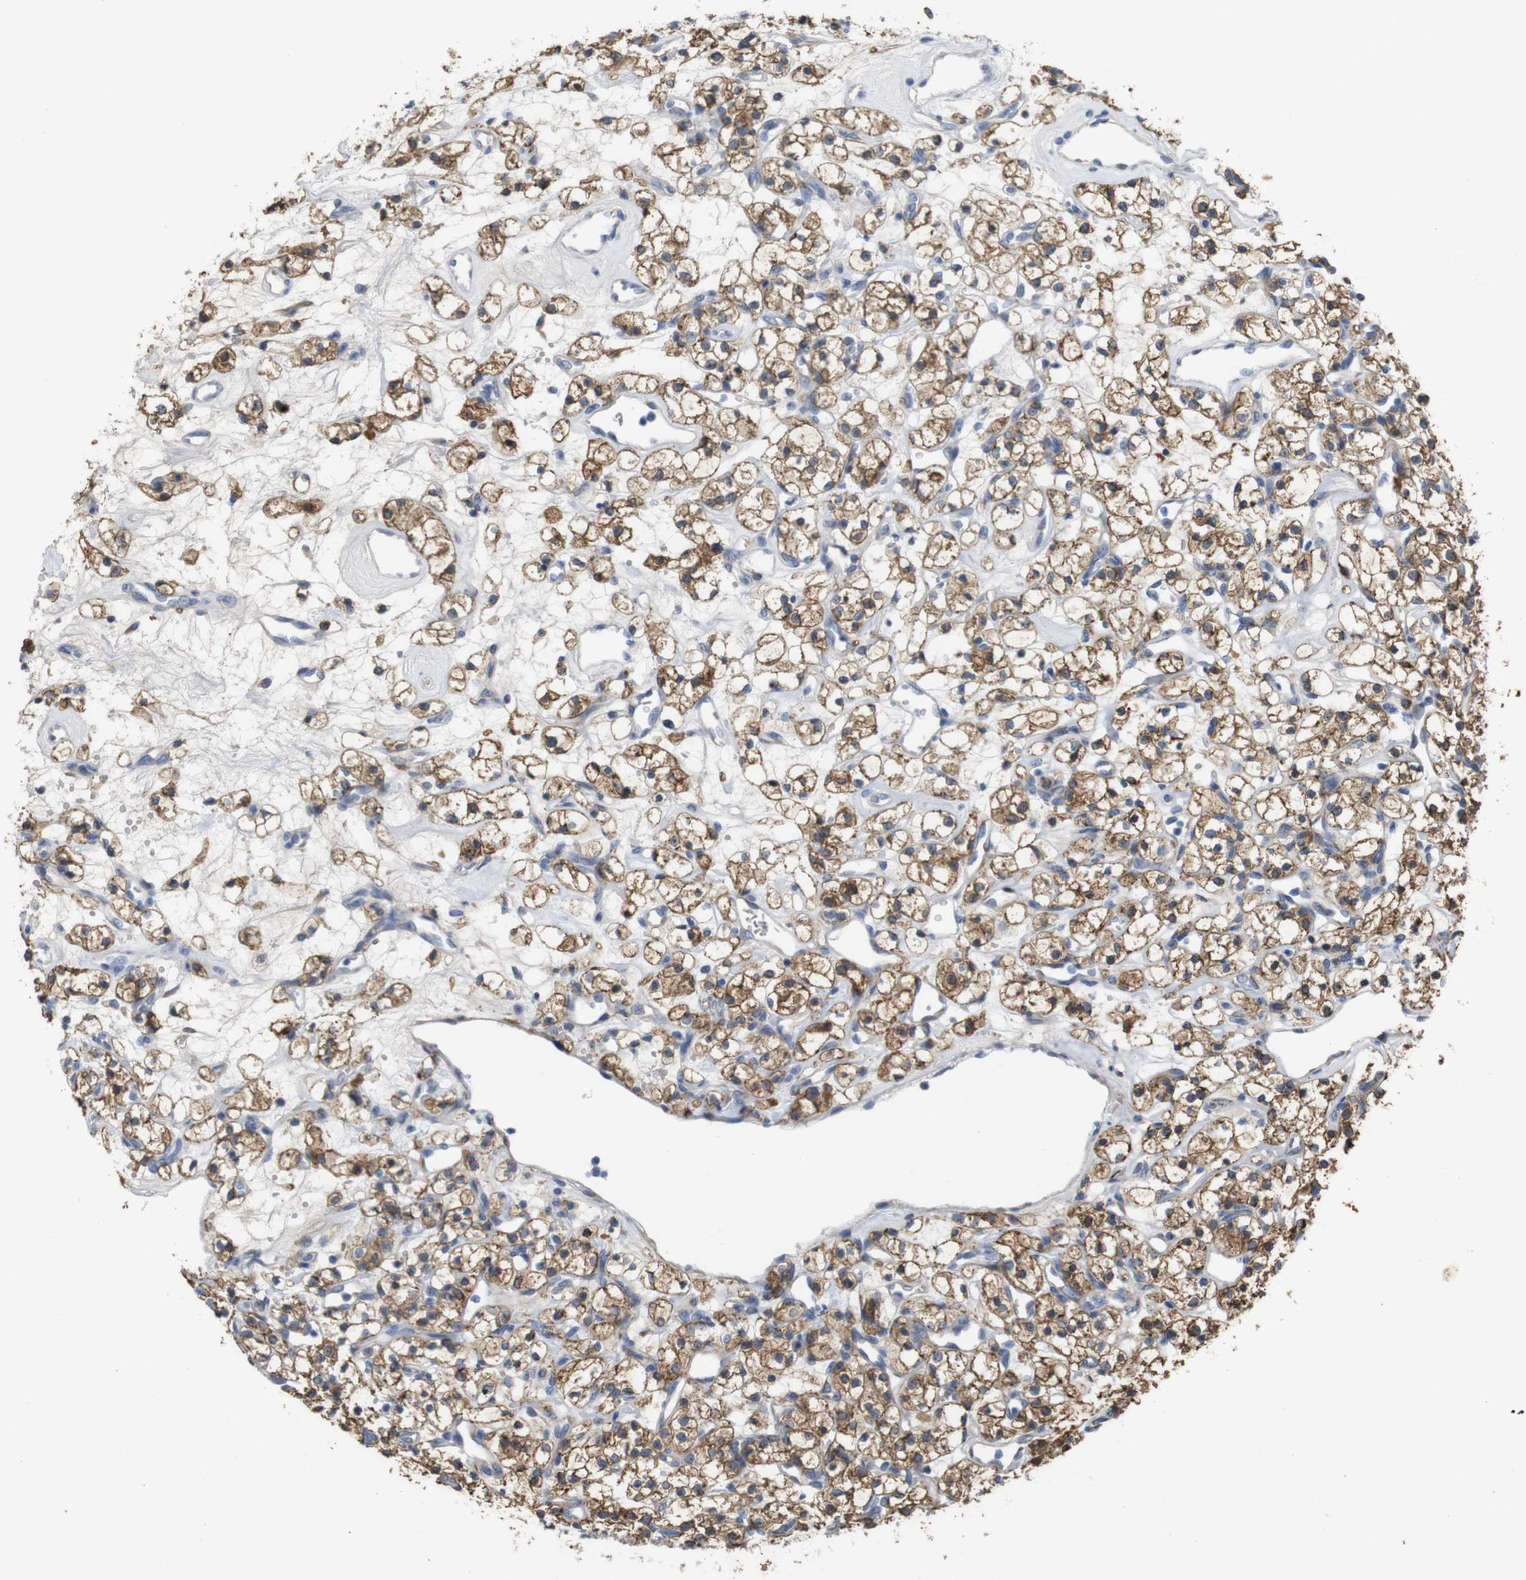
{"staining": {"intensity": "moderate", "quantity": ">75%", "location": "cytoplasmic/membranous"}, "tissue": "renal cancer", "cell_type": "Tumor cells", "image_type": "cancer", "snomed": [{"axis": "morphology", "description": "Adenocarcinoma, NOS"}, {"axis": "topography", "description": "Kidney"}], "caption": "Brown immunohistochemical staining in renal cancer (adenocarcinoma) exhibits moderate cytoplasmic/membranous staining in approximately >75% of tumor cells.", "gene": "PTPRR", "patient": {"sex": "female", "age": 60}}